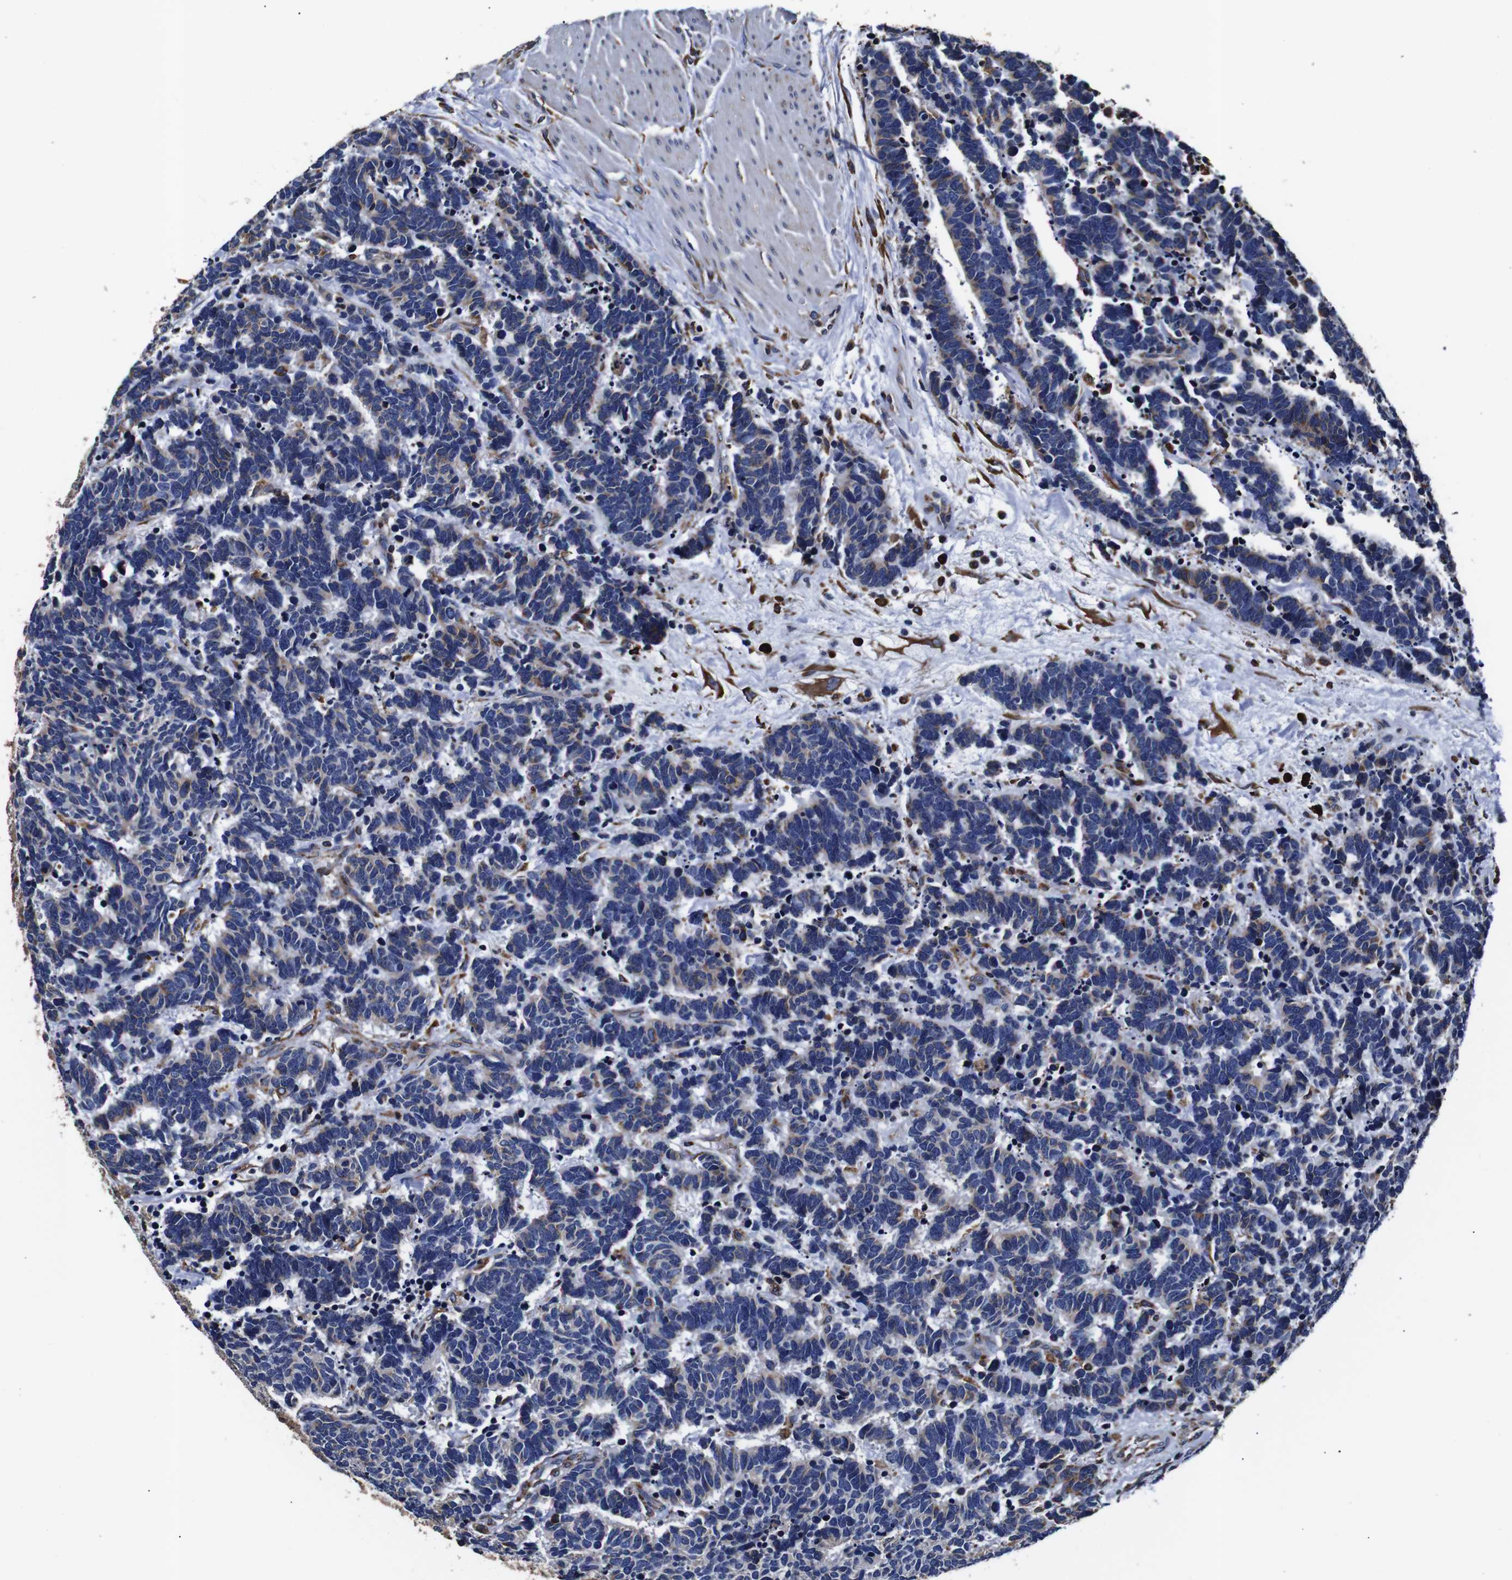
{"staining": {"intensity": "negative", "quantity": "none", "location": "none"}, "tissue": "carcinoid", "cell_type": "Tumor cells", "image_type": "cancer", "snomed": [{"axis": "morphology", "description": "Carcinoma, NOS"}, {"axis": "morphology", "description": "Carcinoid, malignant, NOS"}, {"axis": "topography", "description": "Urinary bladder"}], "caption": "Micrograph shows no protein positivity in tumor cells of carcinoma tissue.", "gene": "PPIB", "patient": {"sex": "male", "age": 57}}